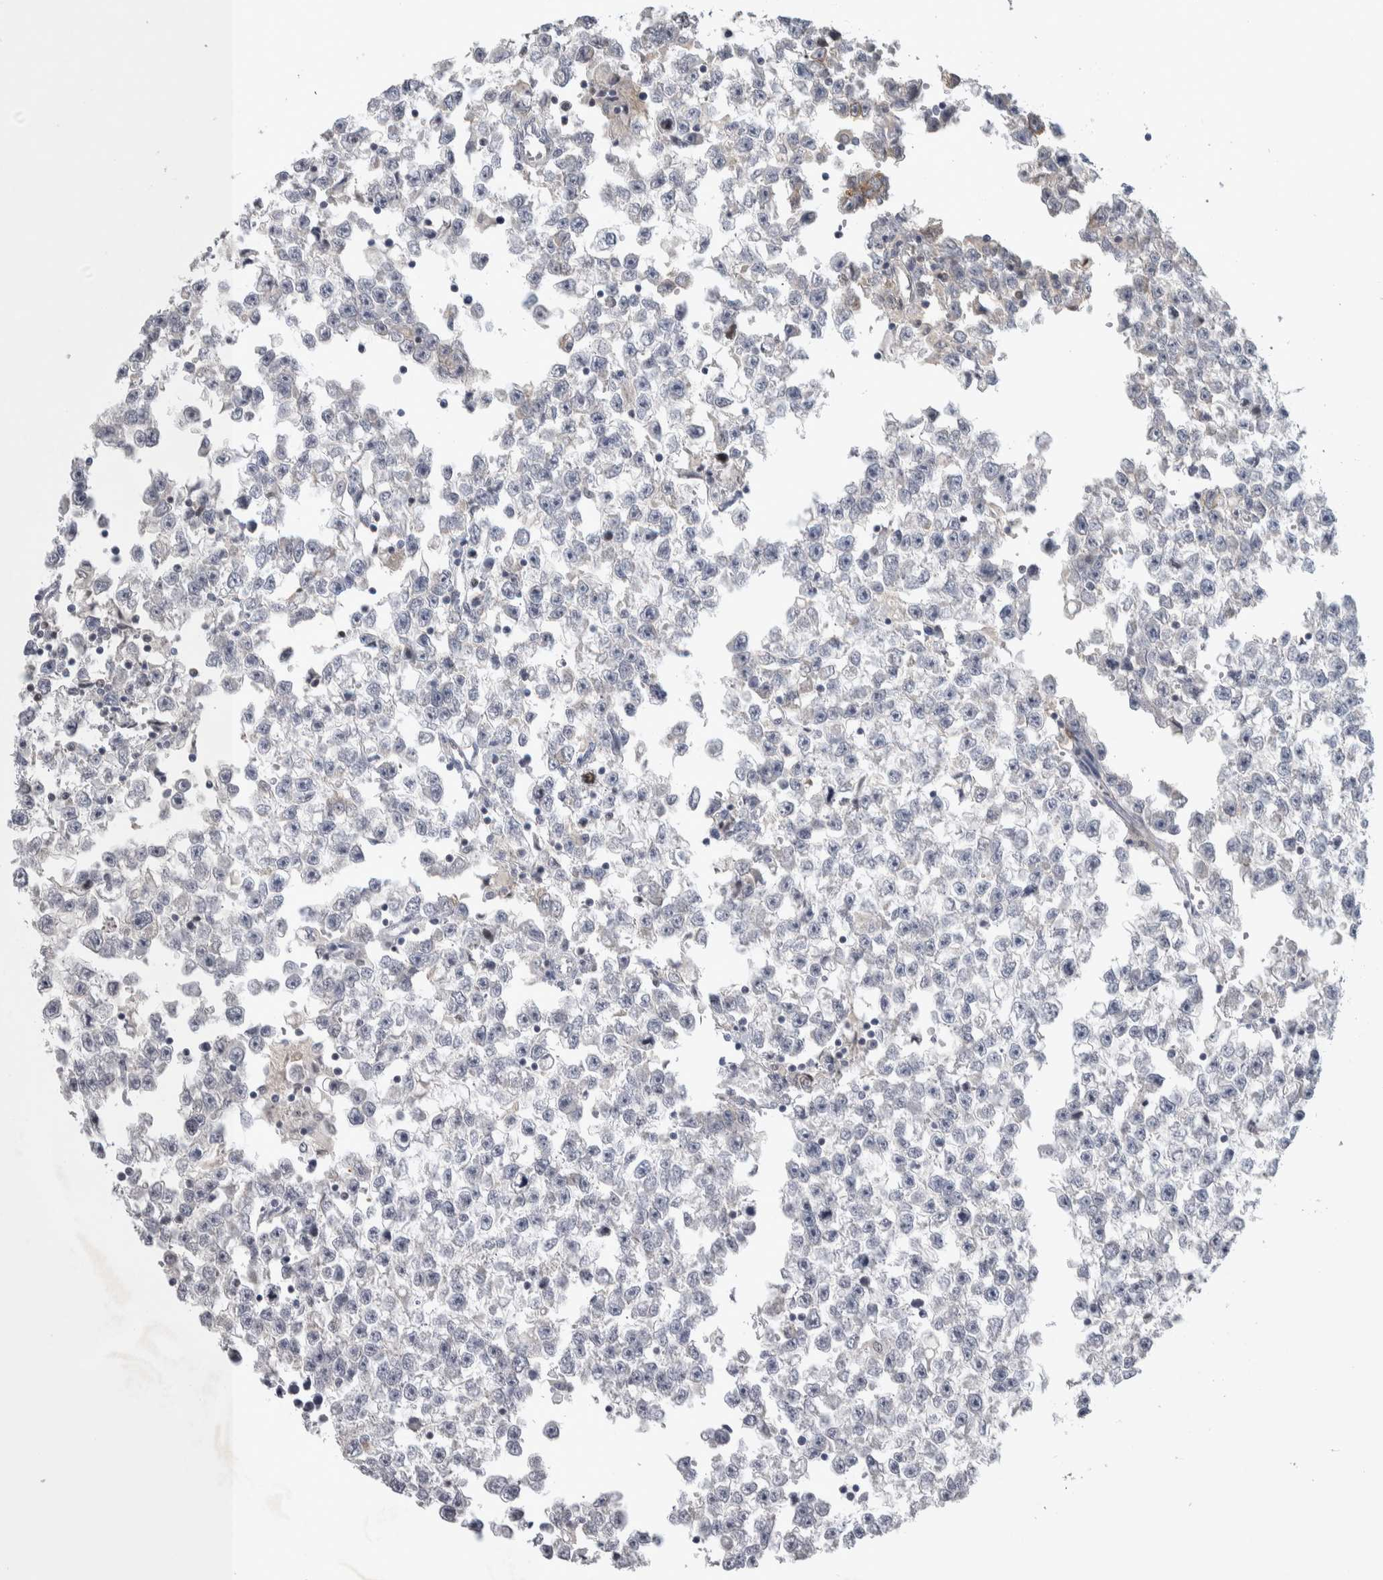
{"staining": {"intensity": "negative", "quantity": "none", "location": "none"}, "tissue": "testis cancer", "cell_type": "Tumor cells", "image_type": "cancer", "snomed": [{"axis": "morphology", "description": "Seminoma, NOS"}, {"axis": "morphology", "description": "Carcinoma, Embryonal, NOS"}, {"axis": "topography", "description": "Testis"}], "caption": "Embryonal carcinoma (testis) was stained to show a protein in brown. There is no significant staining in tumor cells. (DAB (3,3'-diaminobenzidine) immunohistochemistry (IHC) visualized using brightfield microscopy, high magnification).", "gene": "NFKB2", "patient": {"sex": "male", "age": 51}}